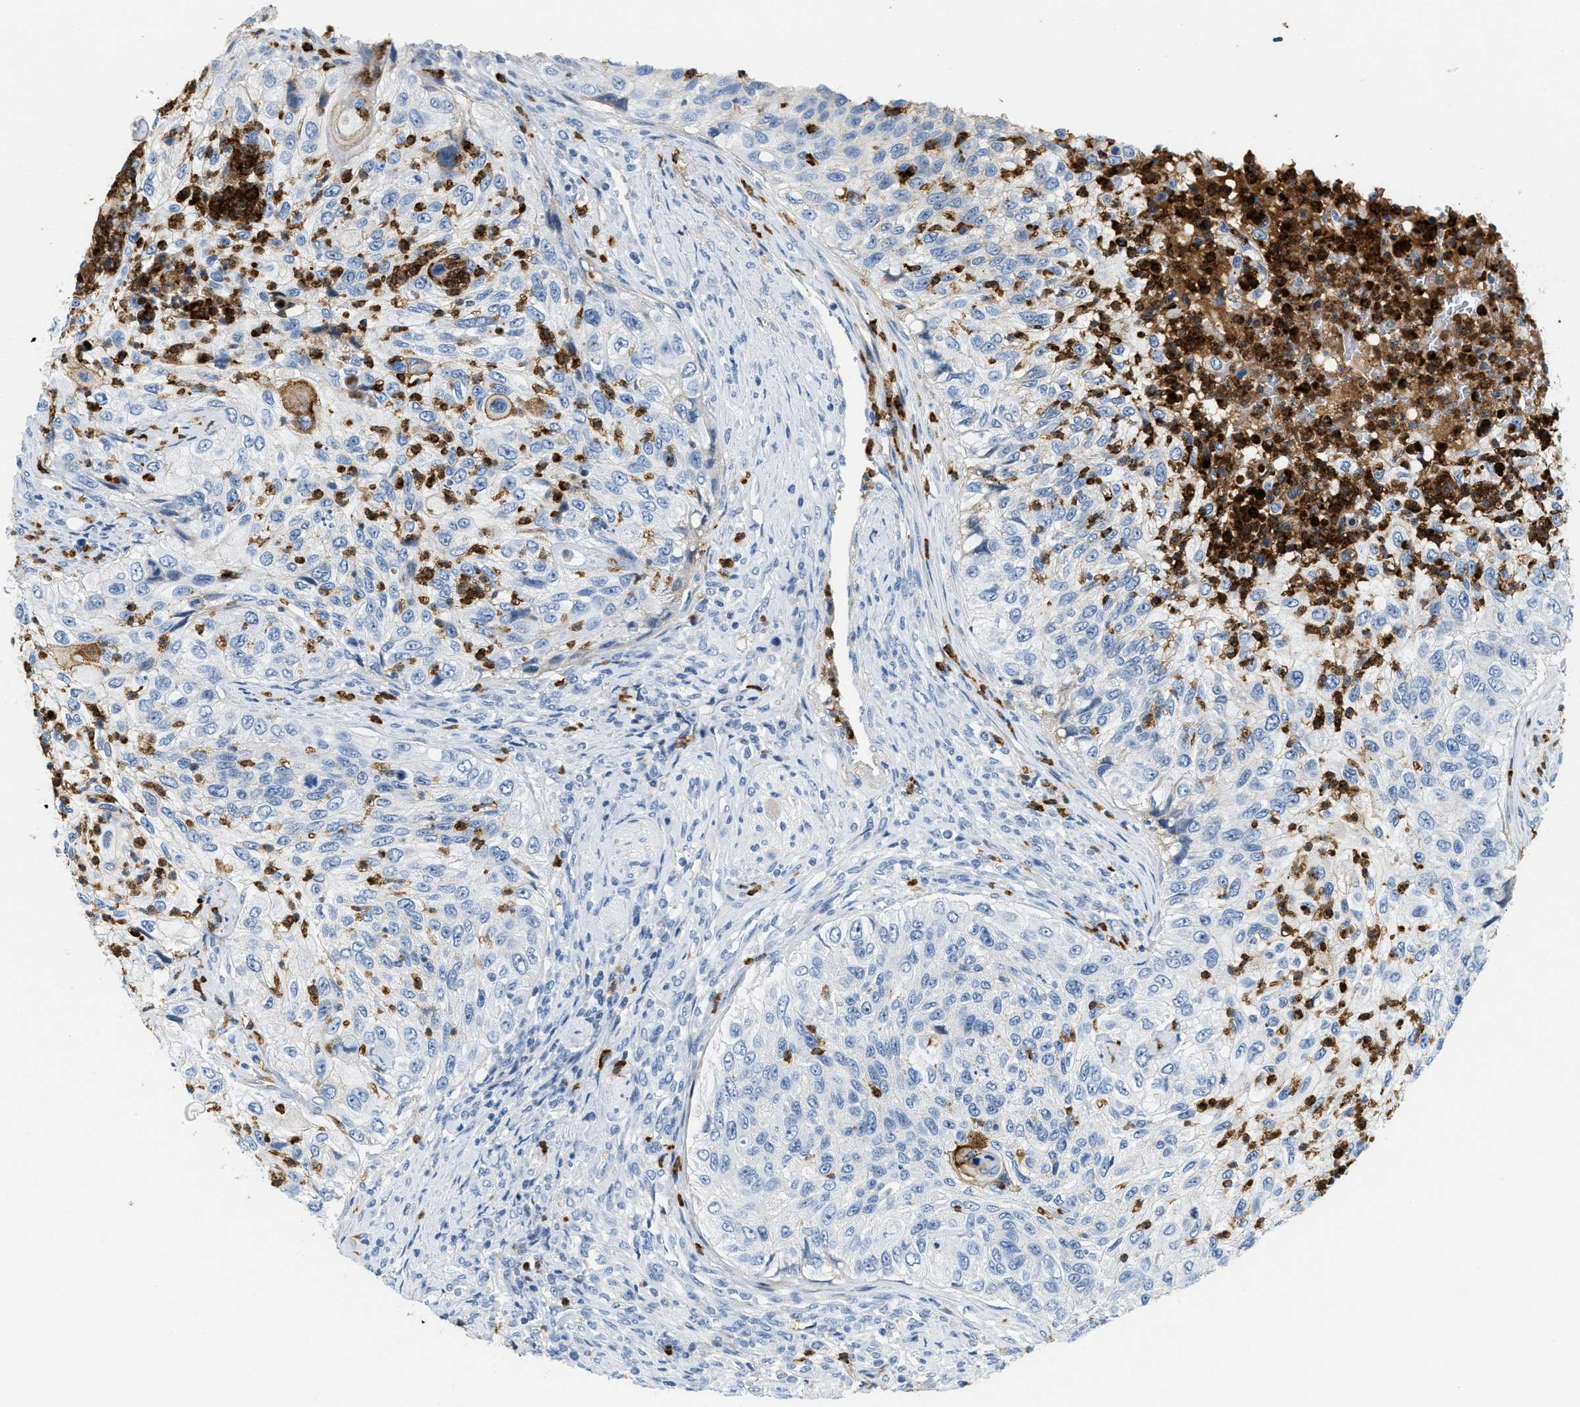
{"staining": {"intensity": "moderate", "quantity": "<25%", "location": "cytoplasmic/membranous"}, "tissue": "urothelial cancer", "cell_type": "Tumor cells", "image_type": "cancer", "snomed": [{"axis": "morphology", "description": "Urothelial carcinoma, High grade"}, {"axis": "topography", "description": "Urinary bladder"}], "caption": "A low amount of moderate cytoplasmic/membranous staining is present in approximately <25% of tumor cells in high-grade urothelial carcinoma tissue.", "gene": "LCN2", "patient": {"sex": "female", "age": 60}}